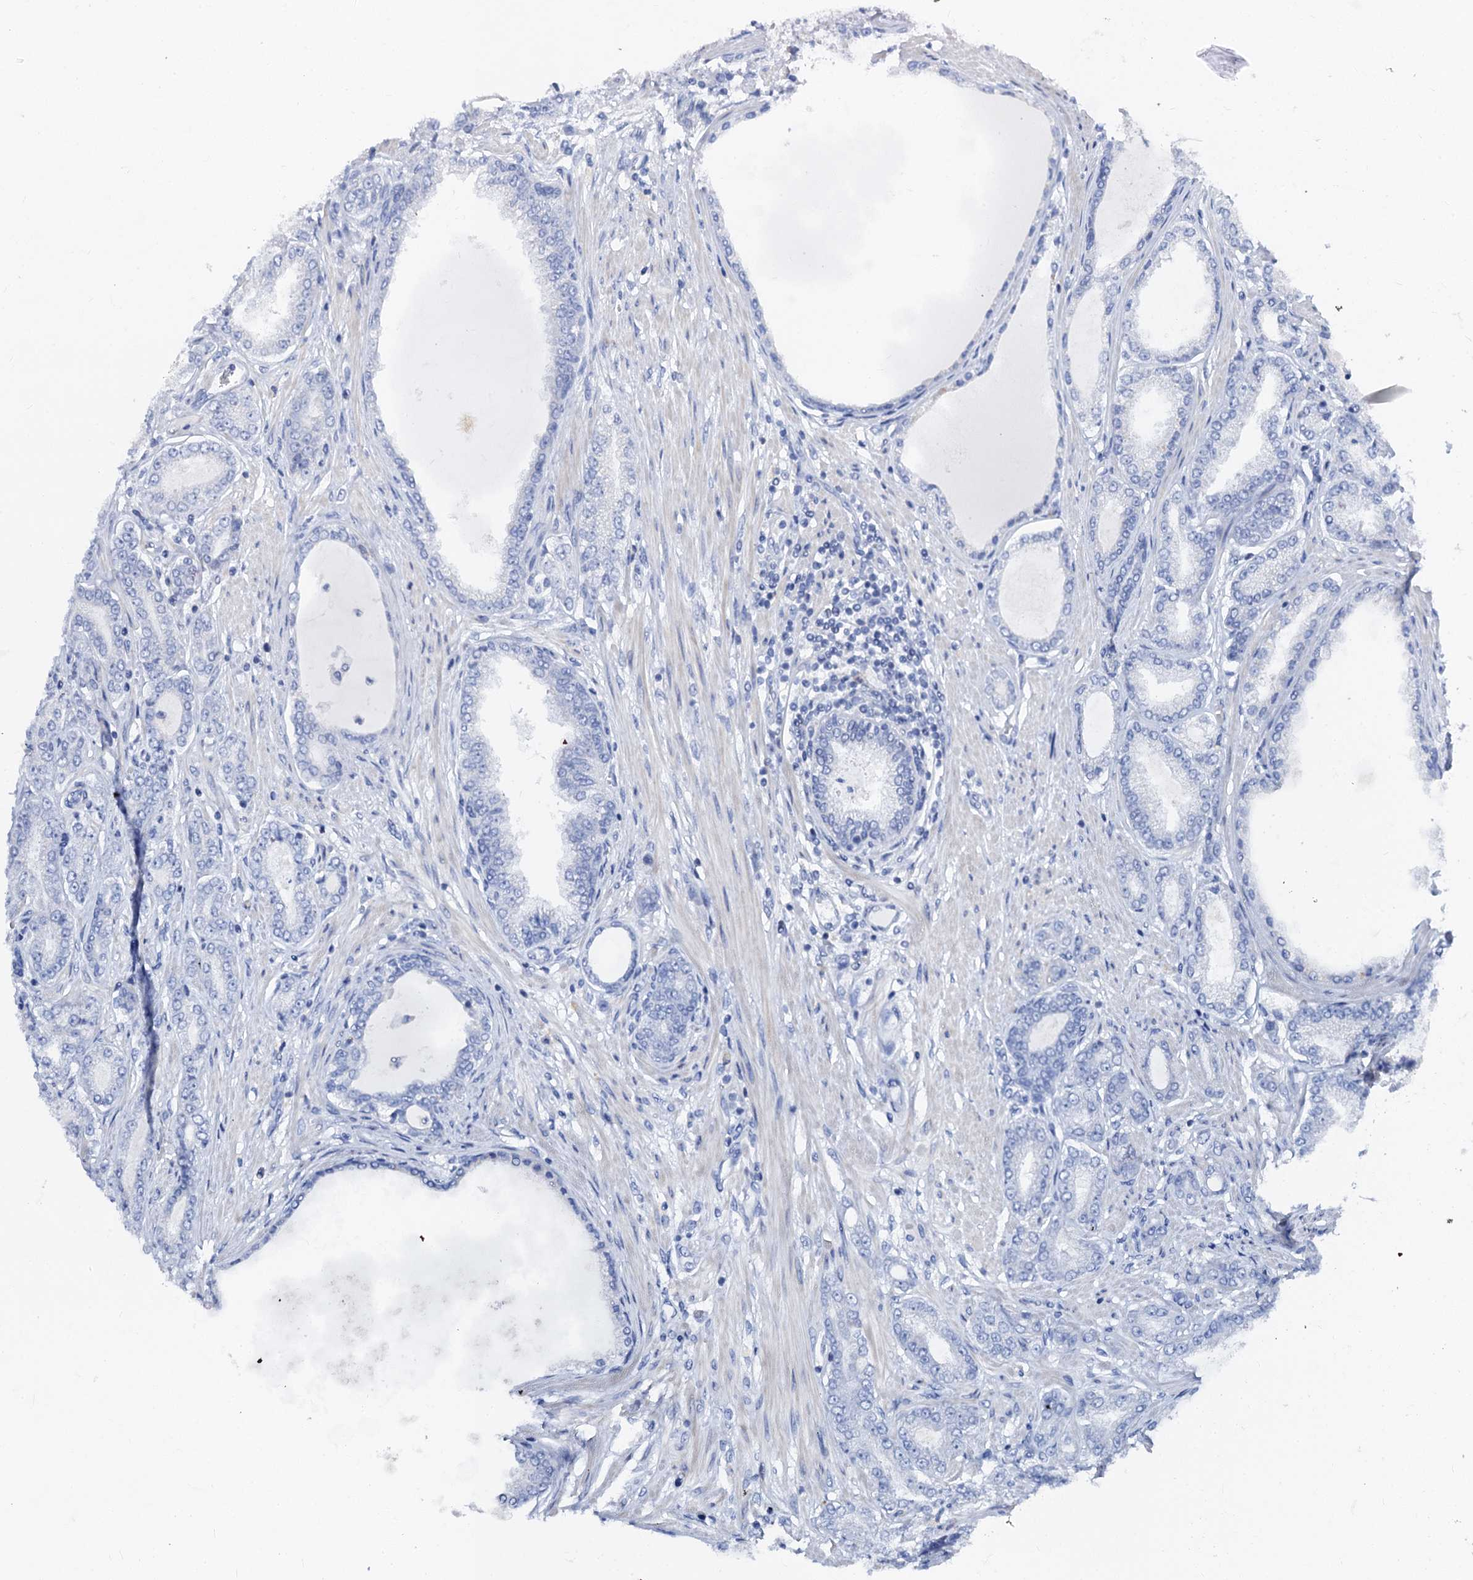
{"staining": {"intensity": "negative", "quantity": "none", "location": "none"}, "tissue": "prostate cancer", "cell_type": "Tumor cells", "image_type": "cancer", "snomed": [{"axis": "morphology", "description": "Adenocarcinoma, Low grade"}, {"axis": "topography", "description": "Prostate"}], "caption": "An image of human prostate low-grade adenocarcinoma is negative for staining in tumor cells.", "gene": "RBP3", "patient": {"sex": "male", "age": 63}}